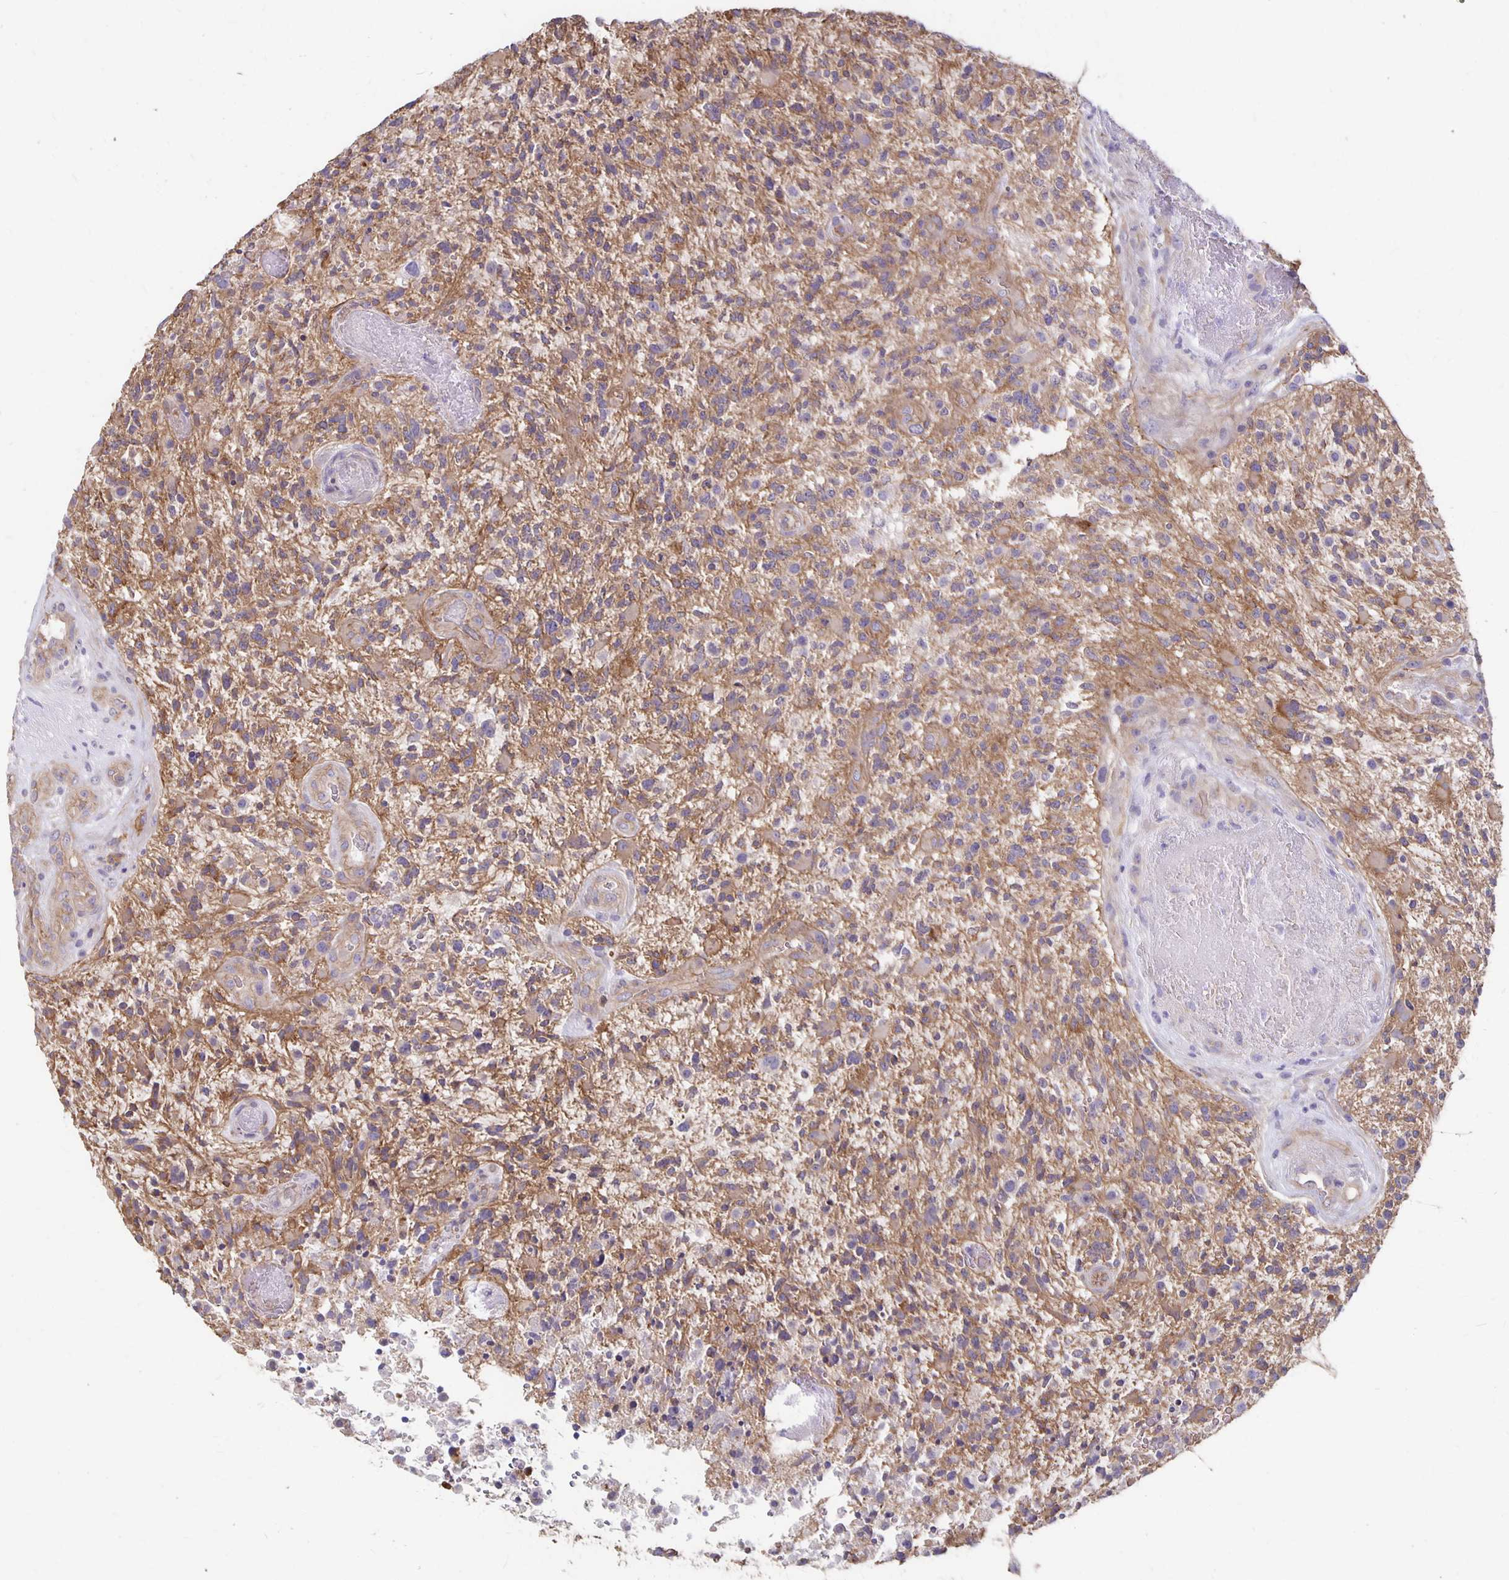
{"staining": {"intensity": "weak", "quantity": "<25%", "location": "cytoplasmic/membranous"}, "tissue": "glioma", "cell_type": "Tumor cells", "image_type": "cancer", "snomed": [{"axis": "morphology", "description": "Glioma, malignant, High grade"}, {"axis": "topography", "description": "Brain"}], "caption": "This image is of malignant glioma (high-grade) stained with IHC to label a protein in brown with the nuclei are counter-stained blue. There is no expression in tumor cells. (DAB immunohistochemistry visualized using brightfield microscopy, high magnification).", "gene": "PPP1R3E", "patient": {"sex": "female", "age": 71}}